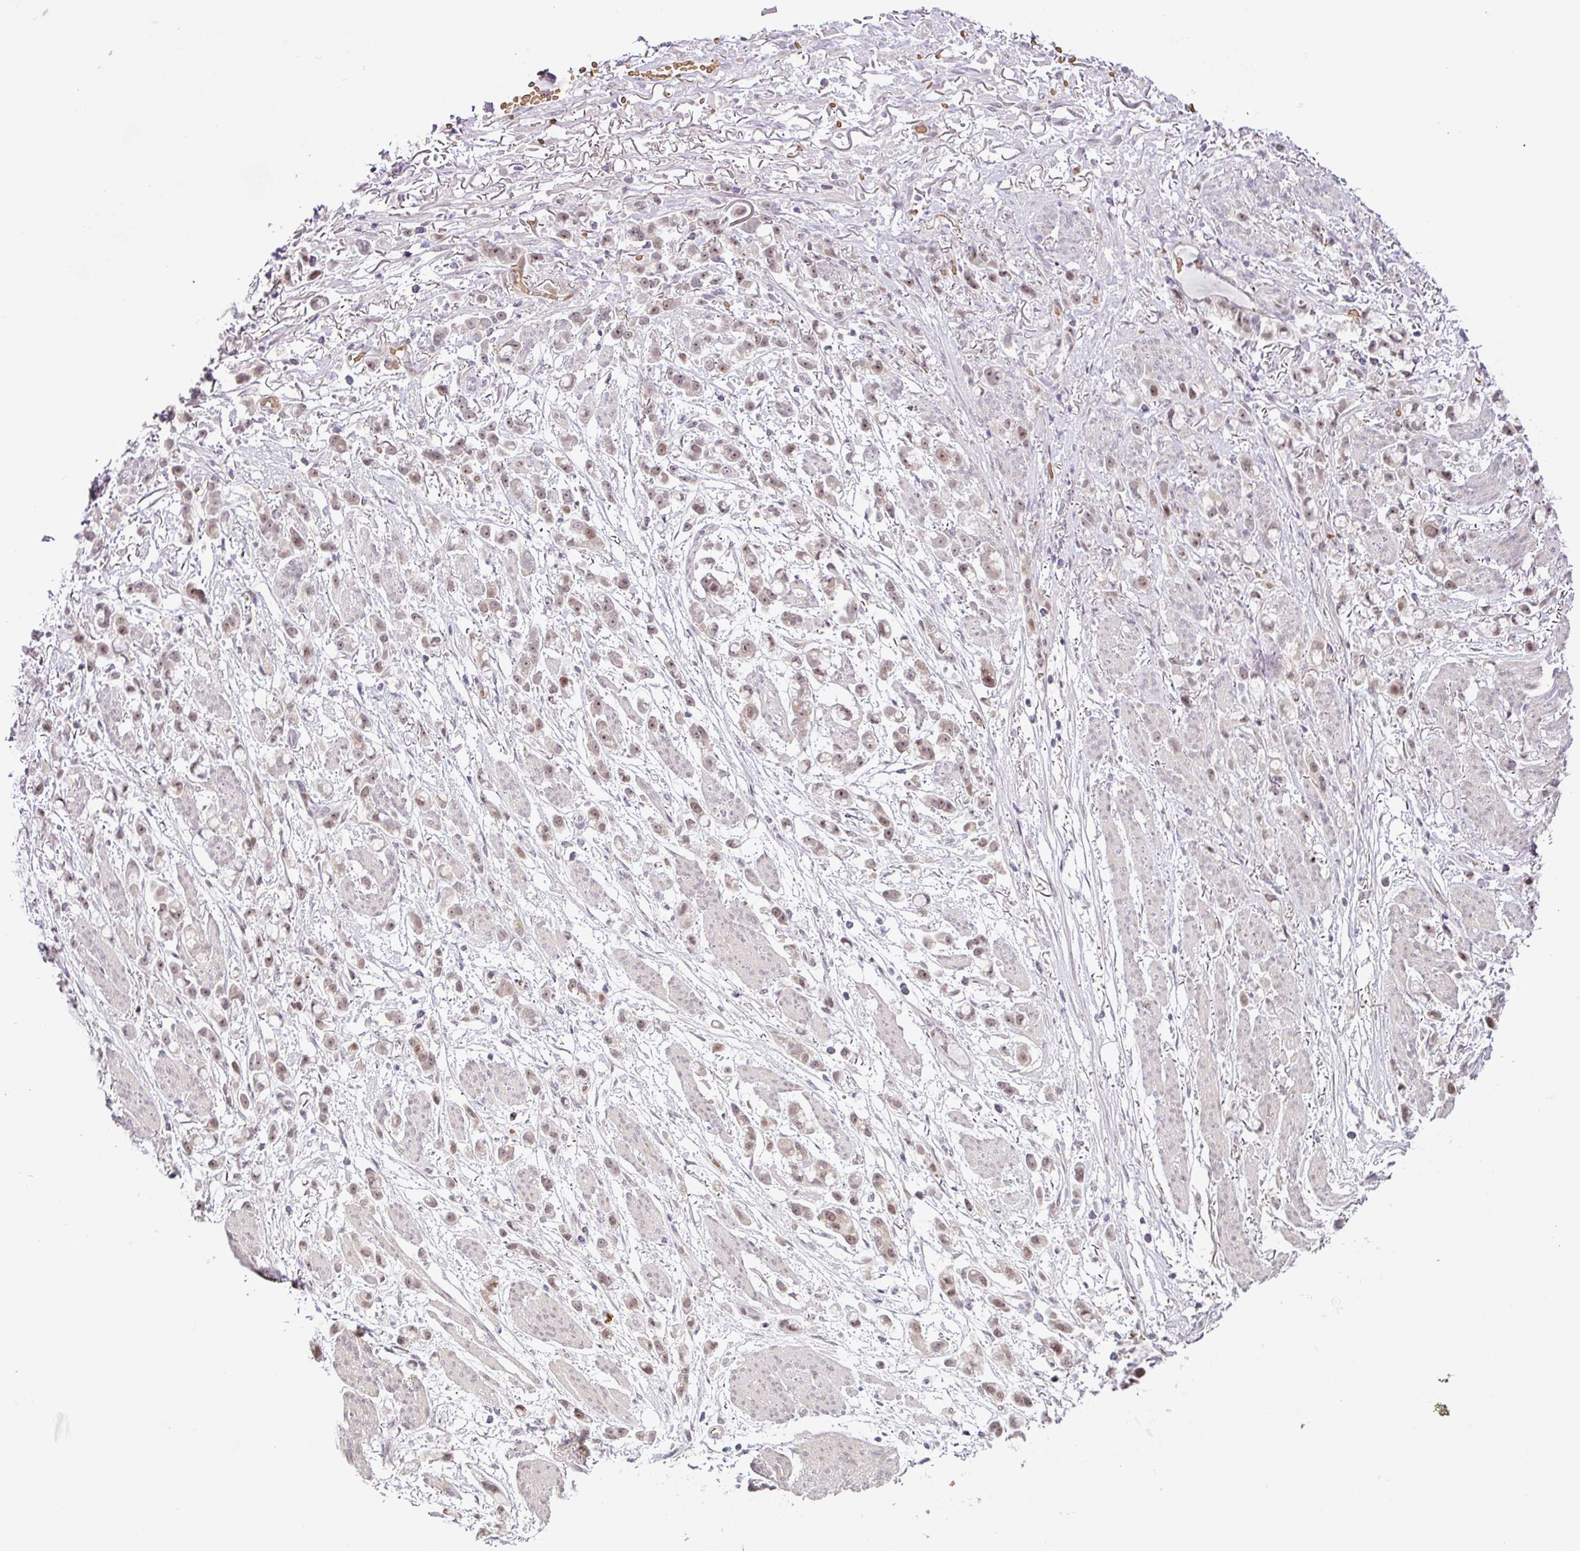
{"staining": {"intensity": "moderate", "quantity": ">75%", "location": "nuclear"}, "tissue": "stomach cancer", "cell_type": "Tumor cells", "image_type": "cancer", "snomed": [{"axis": "morphology", "description": "Adenocarcinoma, NOS"}, {"axis": "topography", "description": "Stomach"}], "caption": "The photomicrograph demonstrates immunohistochemical staining of stomach cancer (adenocarcinoma). There is moderate nuclear staining is present in about >75% of tumor cells. (Stains: DAB in brown, nuclei in blue, Microscopy: brightfield microscopy at high magnification).", "gene": "PARP2", "patient": {"sex": "female", "age": 81}}